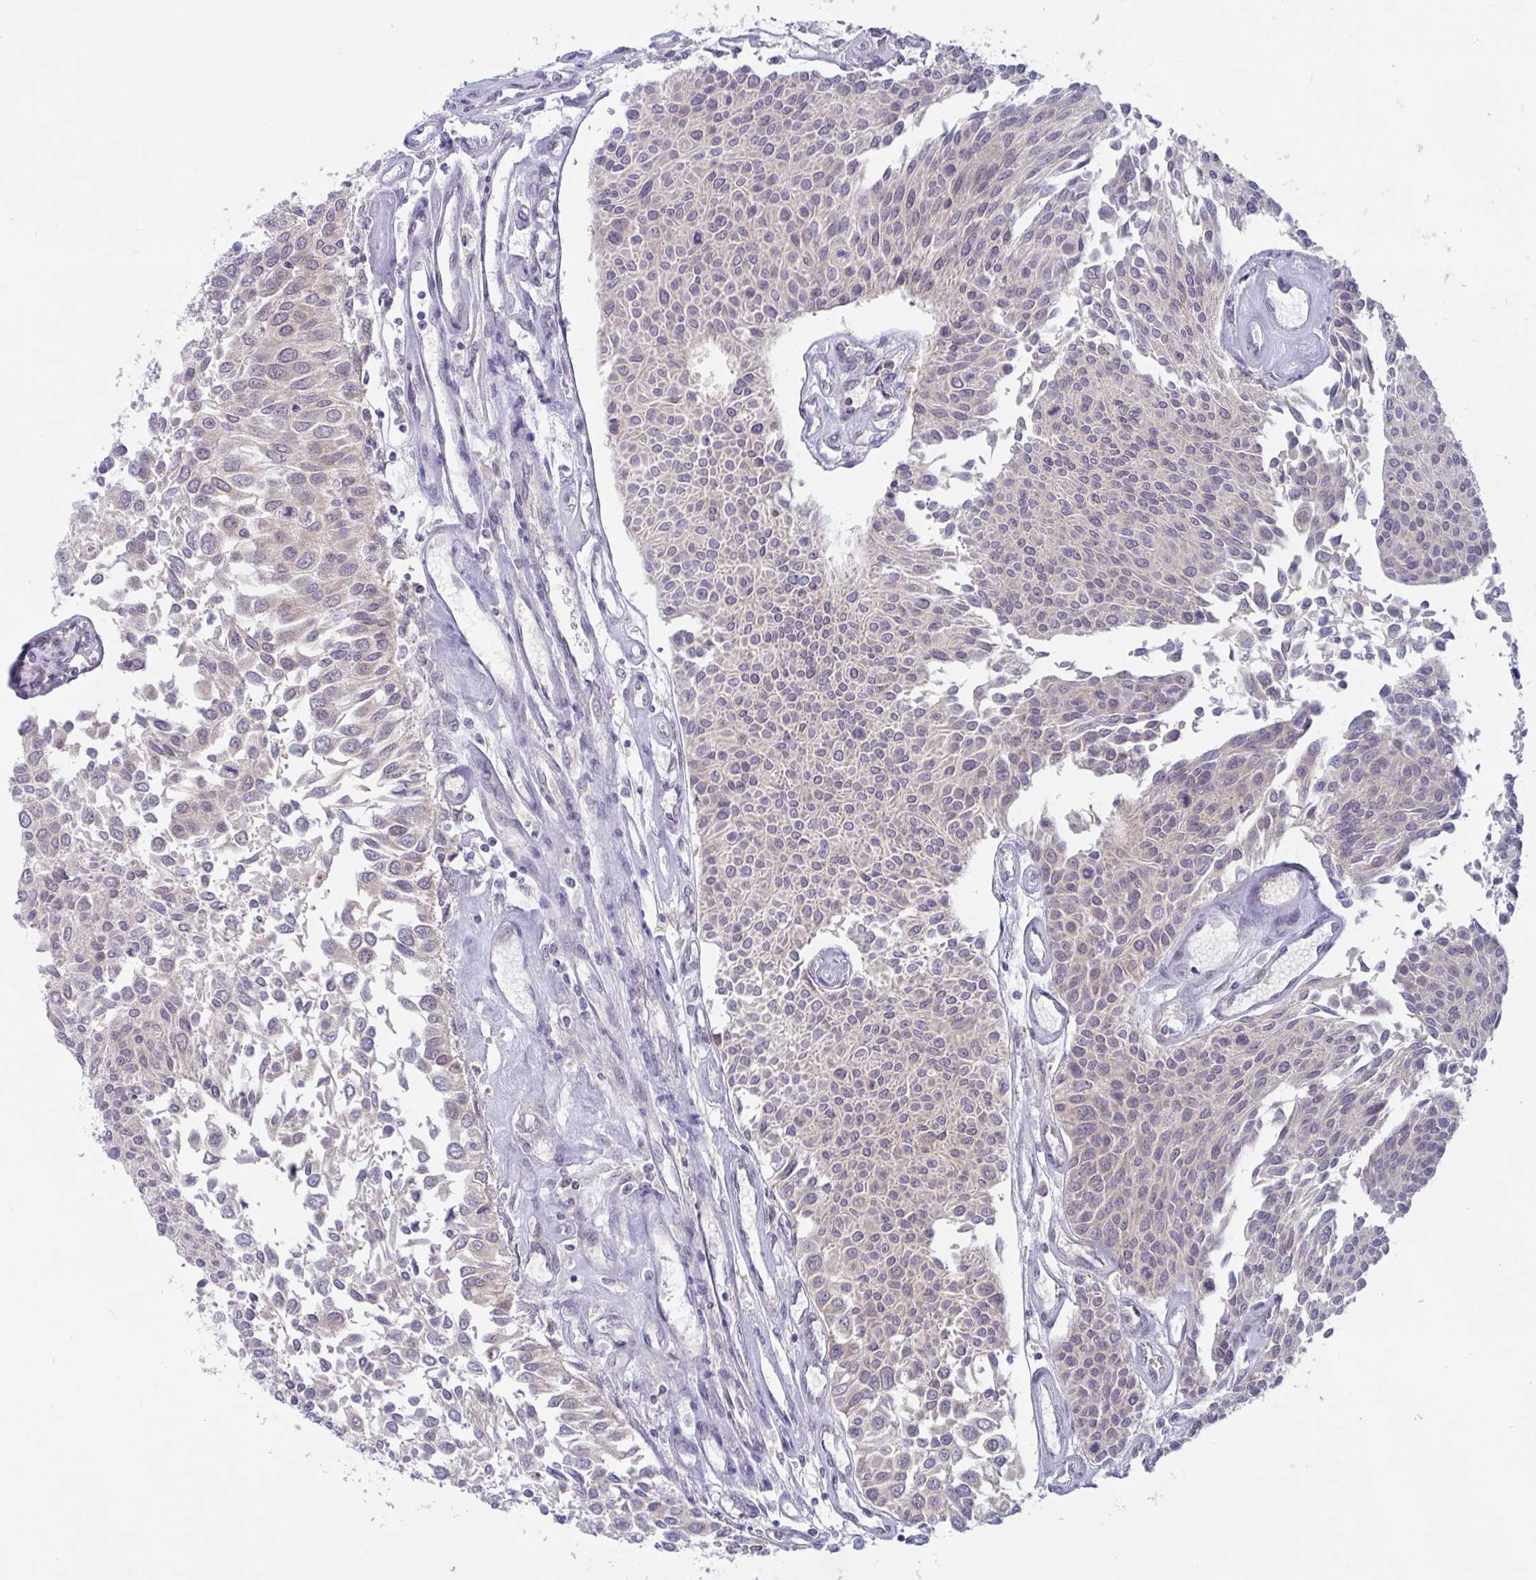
{"staining": {"intensity": "negative", "quantity": "none", "location": "none"}, "tissue": "urothelial cancer", "cell_type": "Tumor cells", "image_type": "cancer", "snomed": [{"axis": "morphology", "description": "Urothelial carcinoma, NOS"}, {"axis": "topography", "description": "Urinary bladder"}], "caption": "High magnification brightfield microscopy of urothelial cancer stained with DAB (brown) and counterstained with hematoxylin (blue): tumor cells show no significant expression. Brightfield microscopy of immunohistochemistry (IHC) stained with DAB (3,3'-diaminobenzidine) (brown) and hematoxylin (blue), captured at high magnification.", "gene": "TSN", "patient": {"sex": "male", "age": 55}}